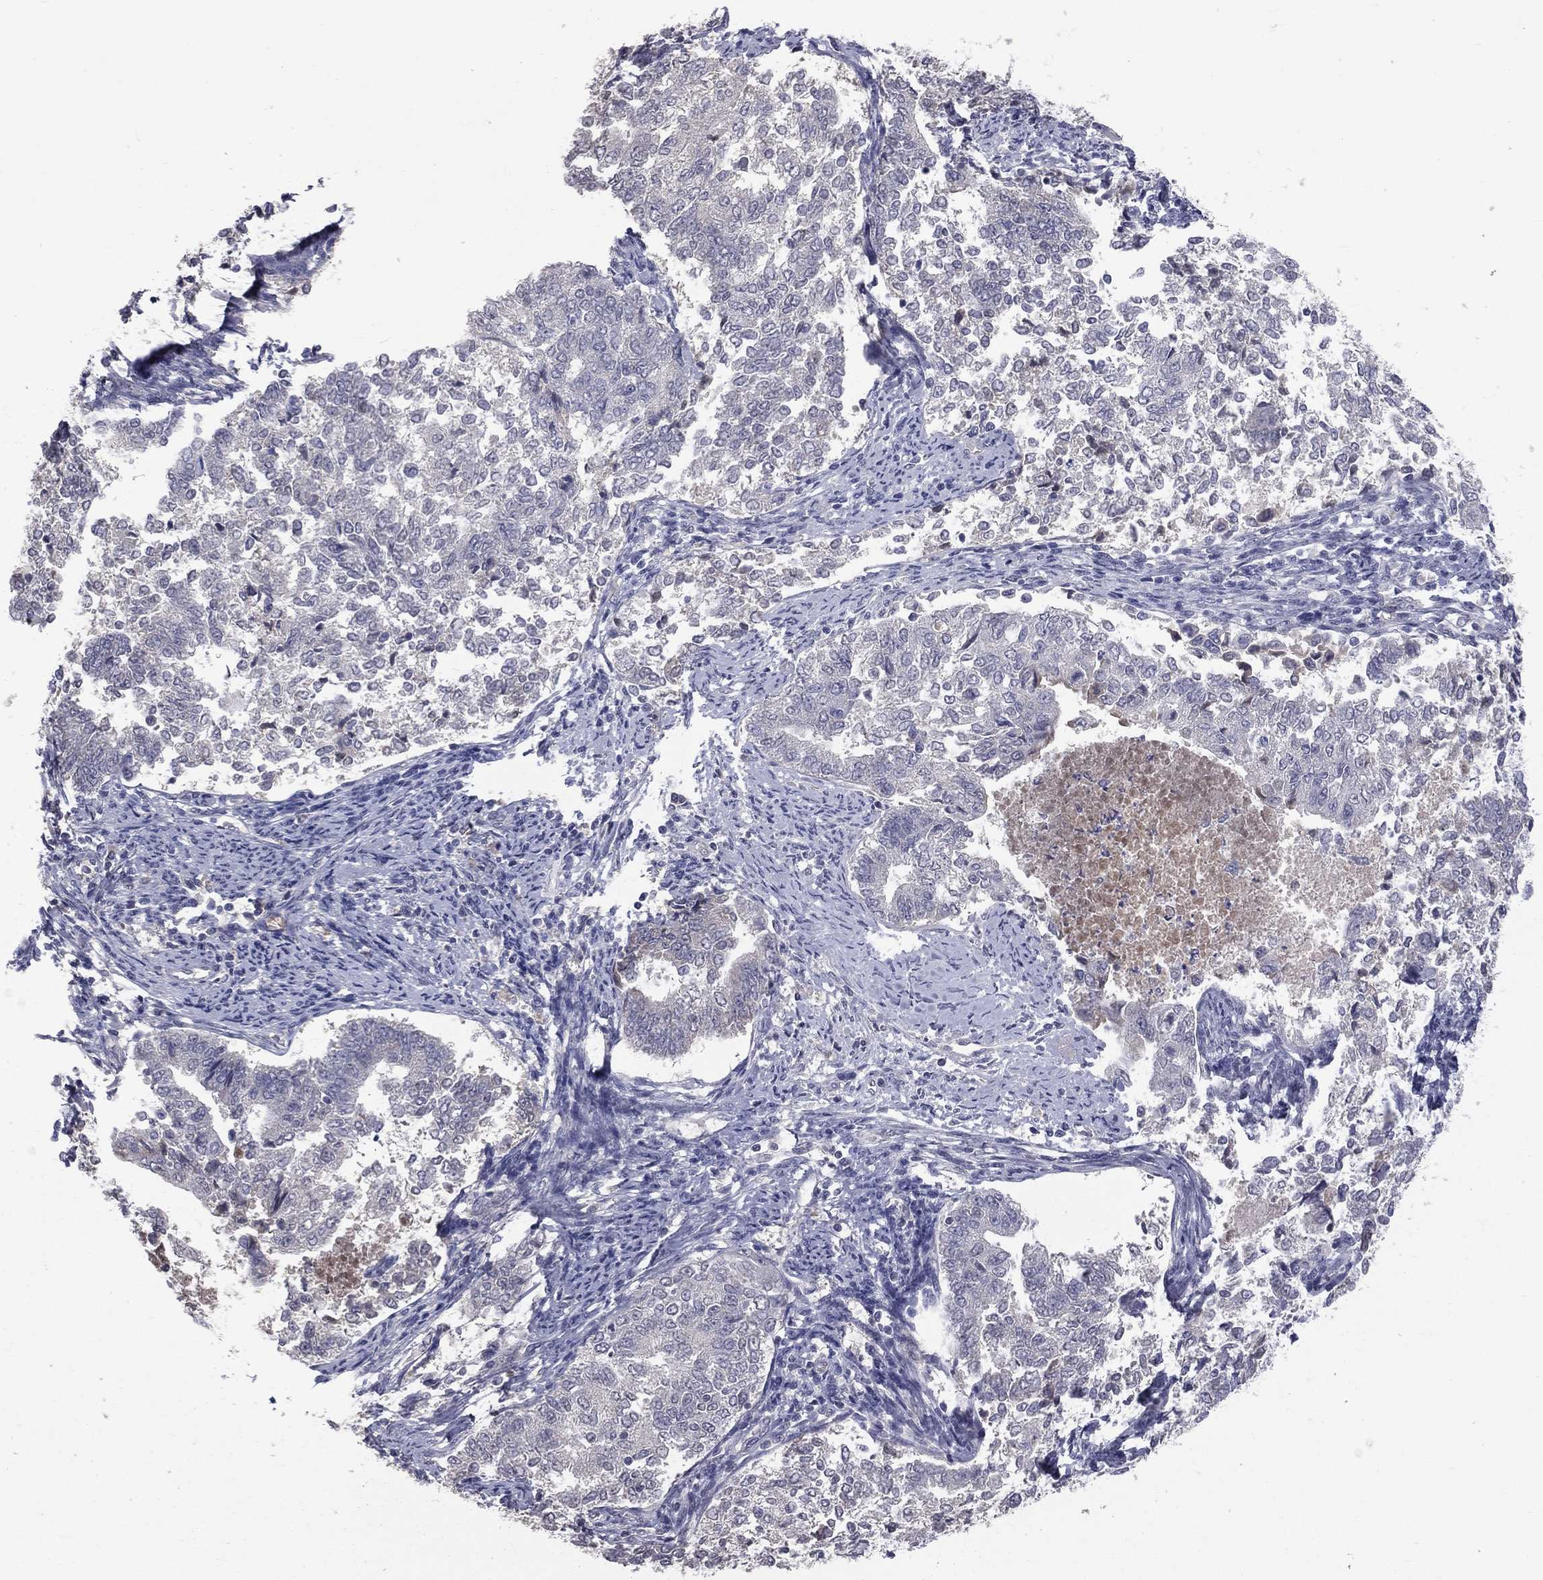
{"staining": {"intensity": "negative", "quantity": "none", "location": "none"}, "tissue": "endometrial cancer", "cell_type": "Tumor cells", "image_type": "cancer", "snomed": [{"axis": "morphology", "description": "Adenocarcinoma, NOS"}, {"axis": "topography", "description": "Endometrium"}], "caption": "Human endometrial cancer stained for a protein using immunohistochemistry shows no positivity in tumor cells.", "gene": "DSG4", "patient": {"sex": "female", "age": 65}}